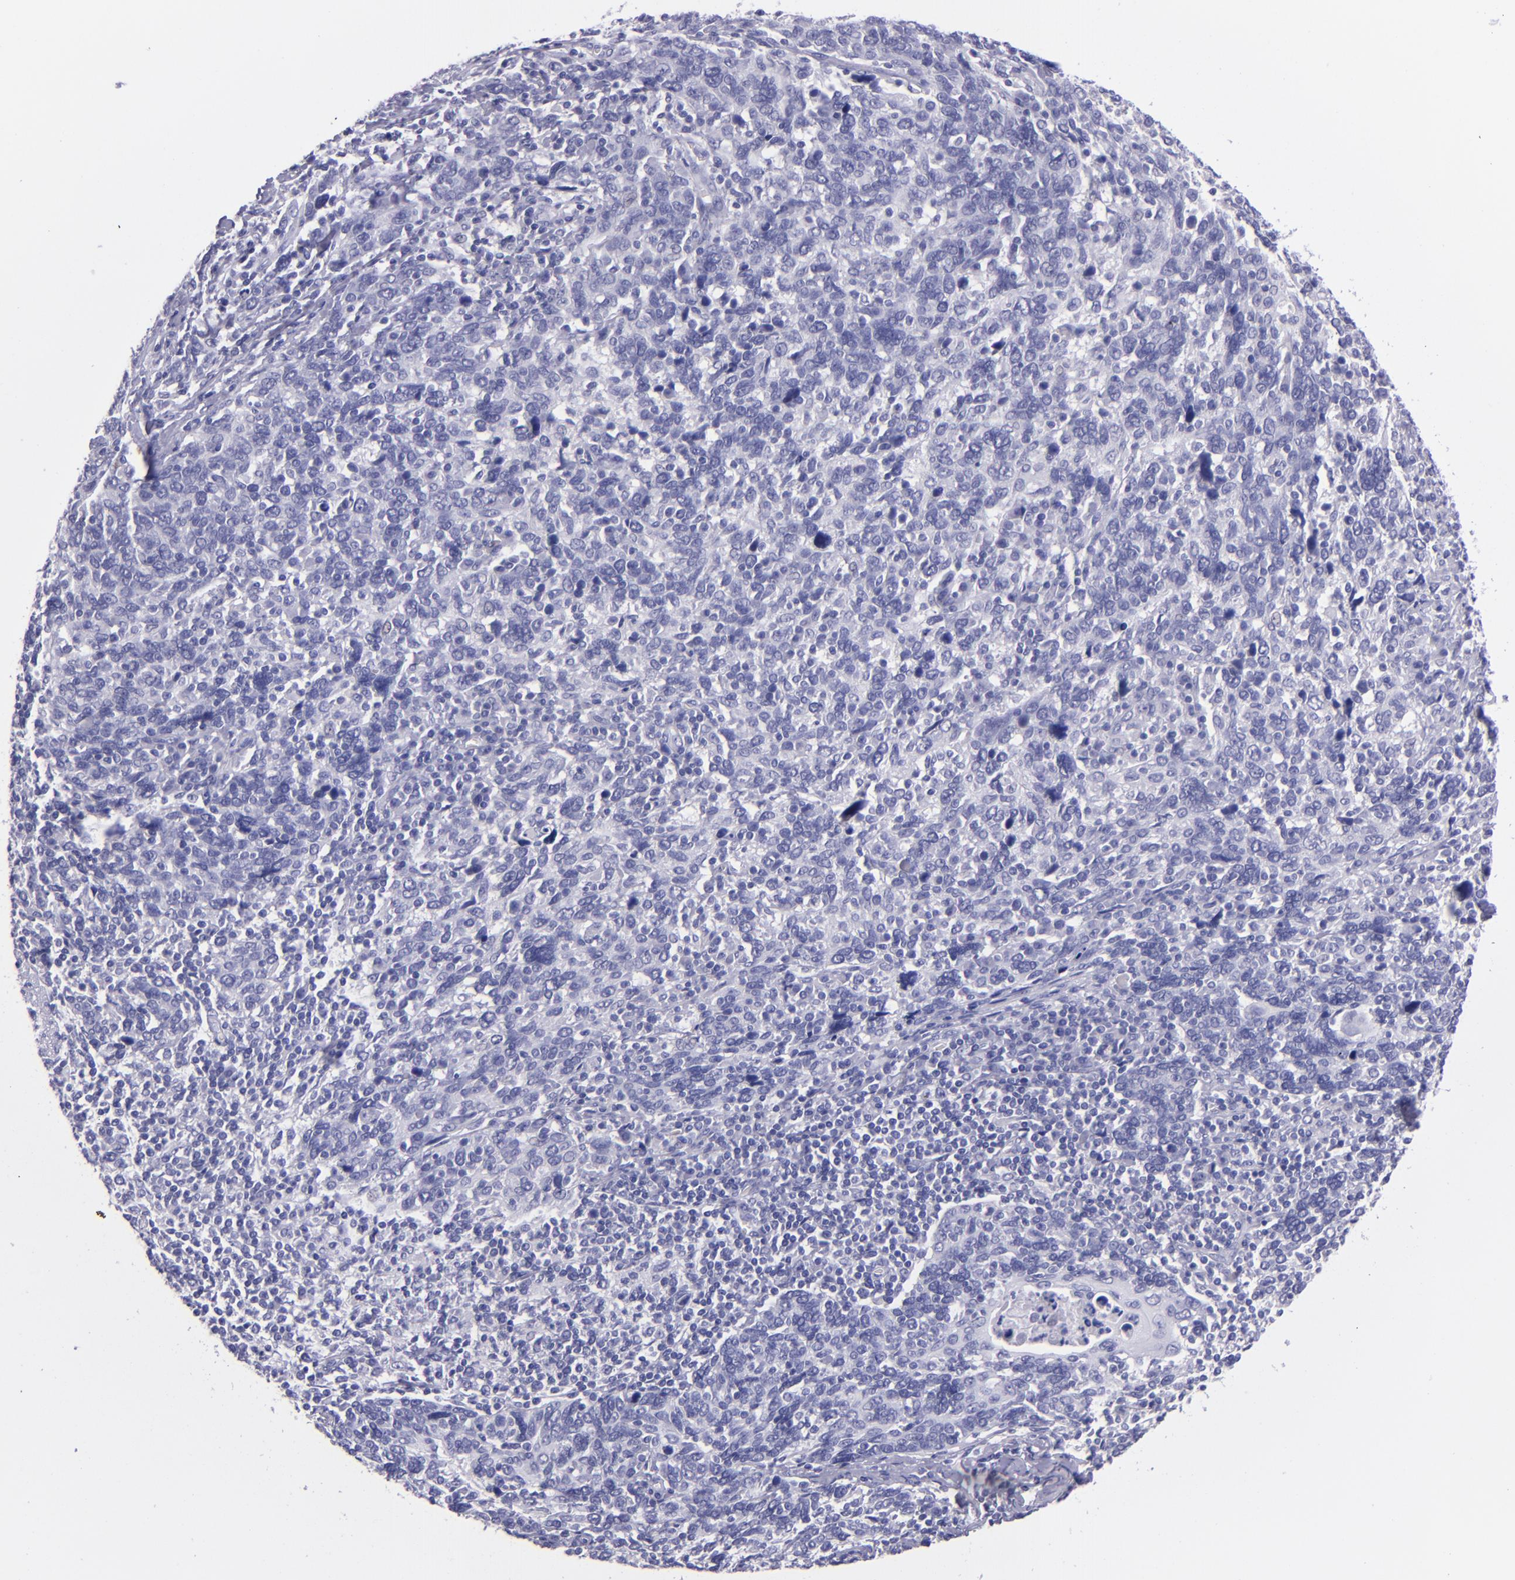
{"staining": {"intensity": "negative", "quantity": "none", "location": "none"}, "tissue": "cervical cancer", "cell_type": "Tumor cells", "image_type": "cancer", "snomed": [{"axis": "morphology", "description": "Squamous cell carcinoma, NOS"}, {"axis": "topography", "description": "Cervix"}], "caption": "The micrograph displays no staining of tumor cells in cervical cancer.", "gene": "TNNT3", "patient": {"sex": "female", "age": 41}}